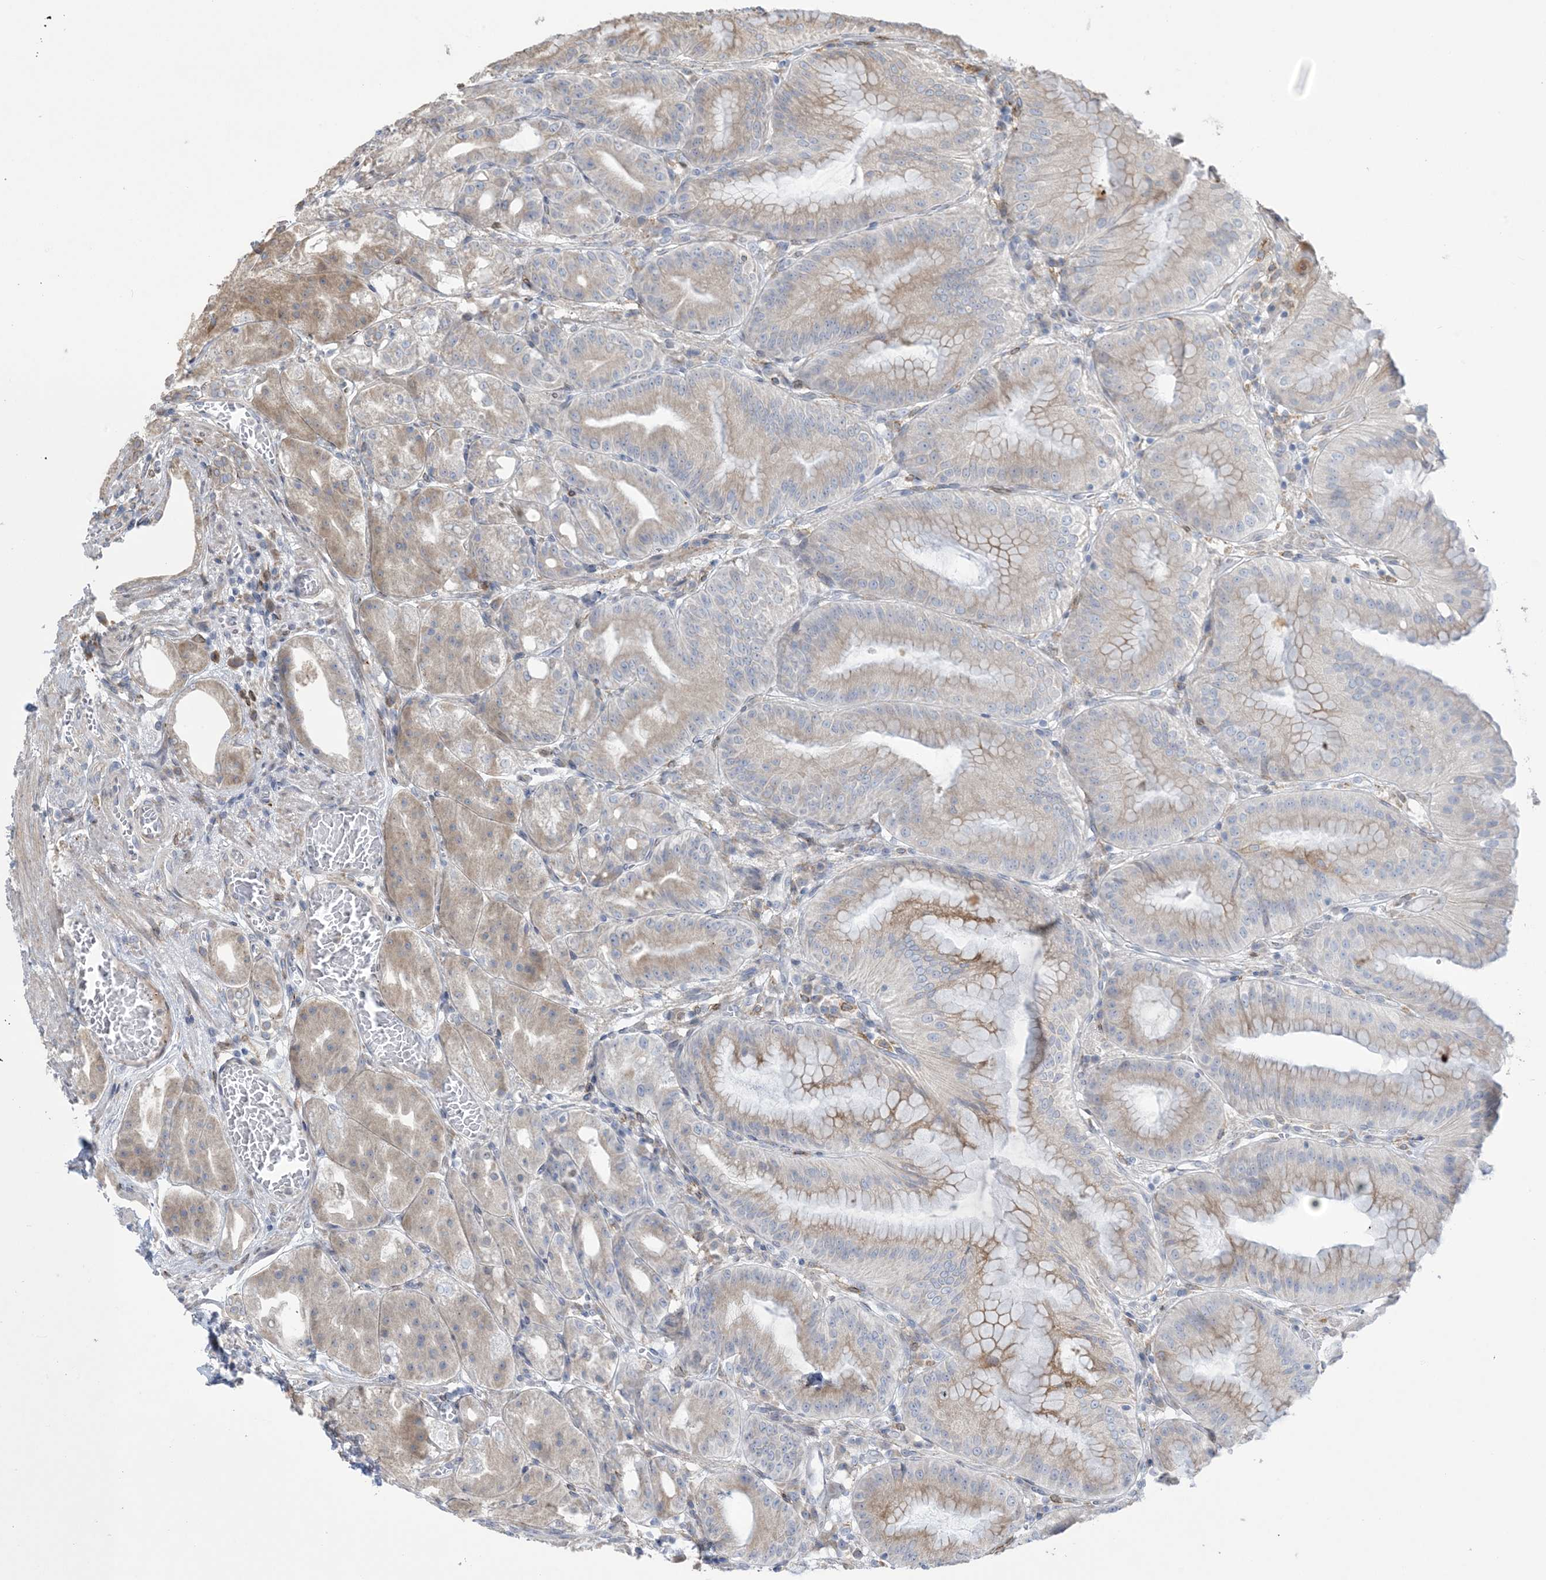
{"staining": {"intensity": "moderate", "quantity": "25%-75%", "location": "cytoplasmic/membranous"}, "tissue": "stomach", "cell_type": "Glandular cells", "image_type": "normal", "snomed": [{"axis": "morphology", "description": "Normal tissue, NOS"}, {"axis": "topography", "description": "Stomach, lower"}], "caption": "Immunohistochemistry (IHC) histopathology image of benign stomach: human stomach stained using immunohistochemistry (IHC) demonstrates medium levels of moderate protein expression localized specifically in the cytoplasmic/membranous of glandular cells, appearing as a cytoplasmic/membranous brown color.", "gene": "SHANK1", "patient": {"sex": "male", "age": 71}}